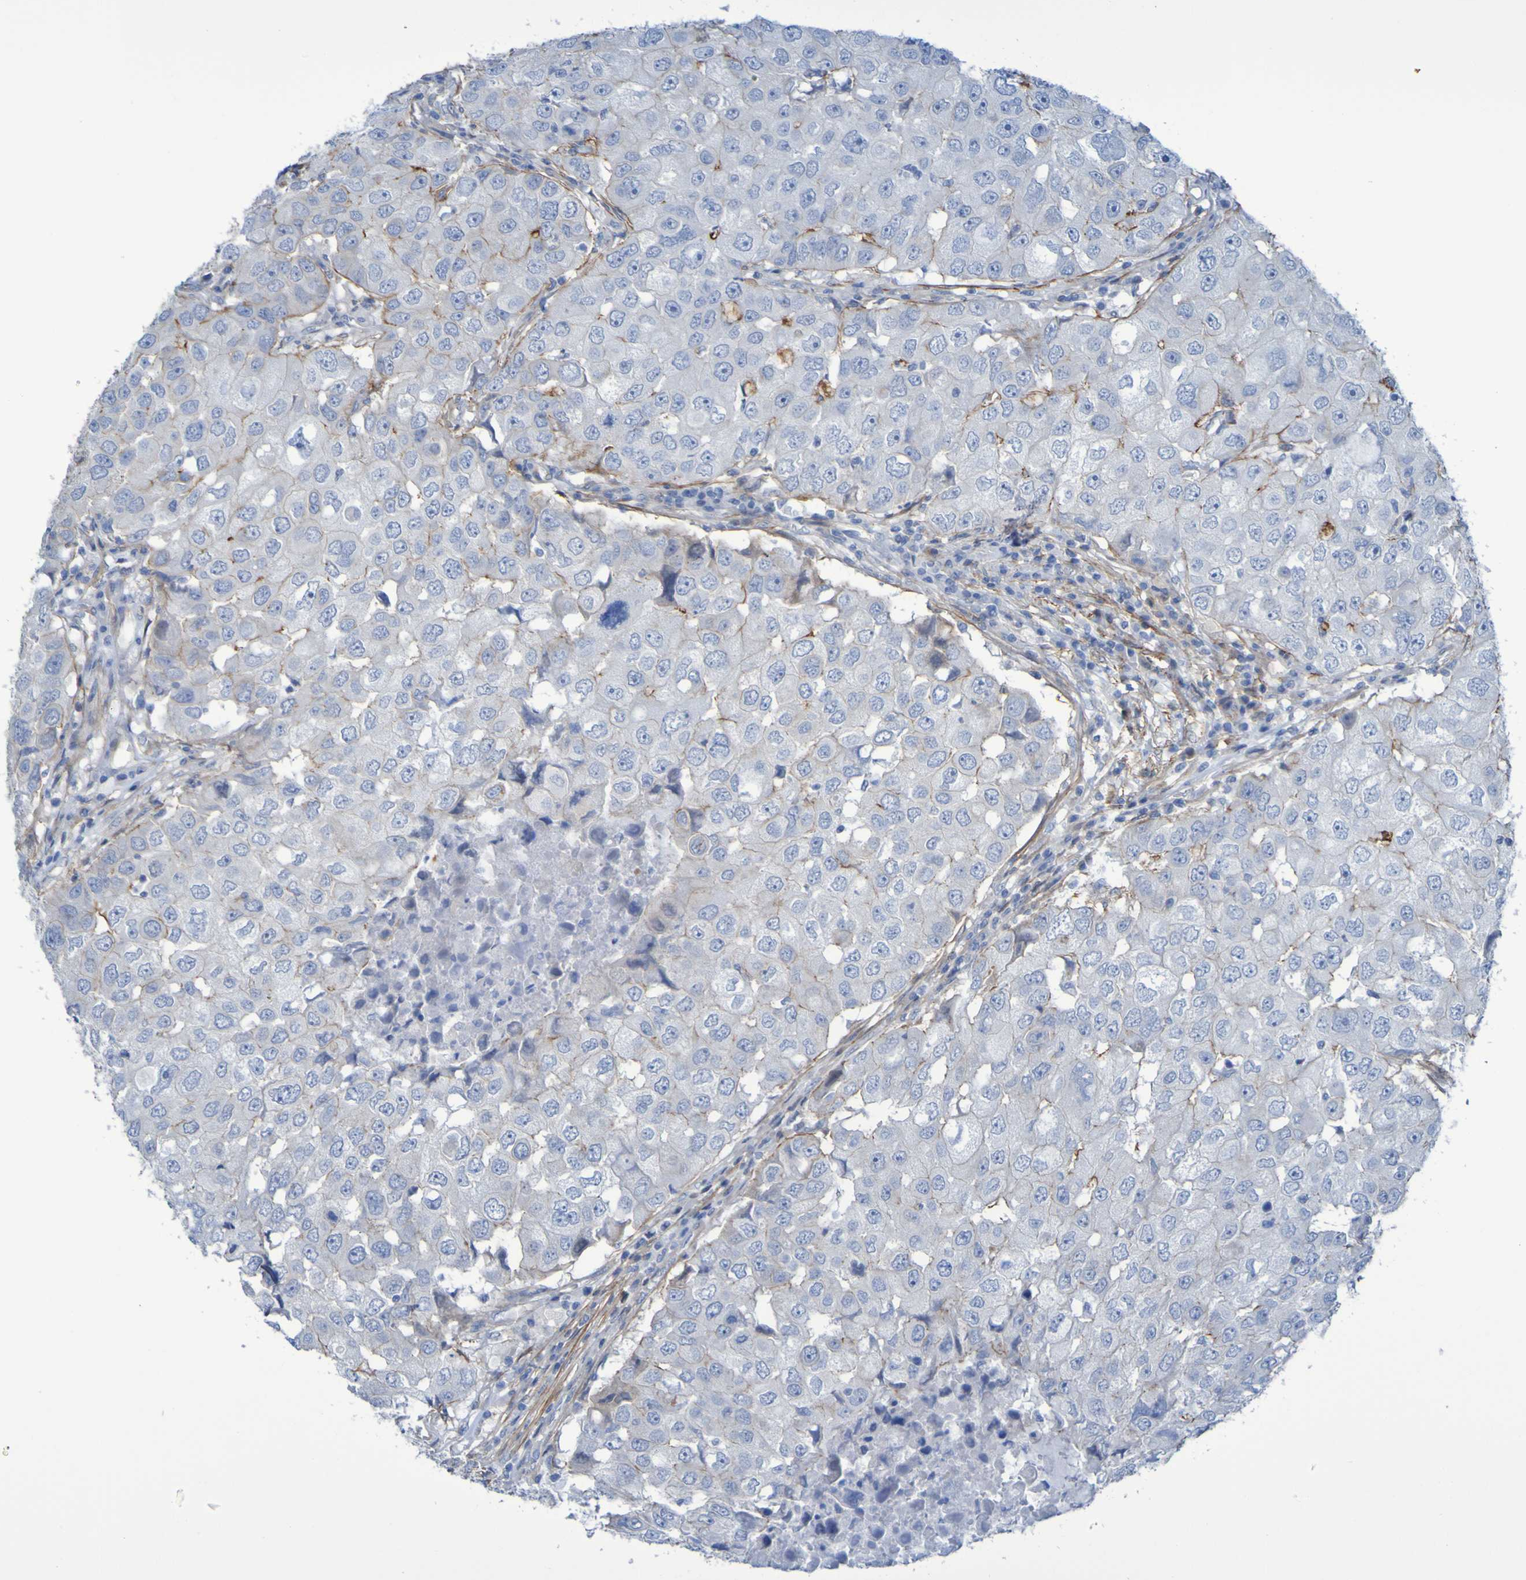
{"staining": {"intensity": "negative", "quantity": "none", "location": "none"}, "tissue": "breast cancer", "cell_type": "Tumor cells", "image_type": "cancer", "snomed": [{"axis": "morphology", "description": "Duct carcinoma"}, {"axis": "topography", "description": "Breast"}], "caption": "Immunohistochemistry (IHC) of human intraductal carcinoma (breast) shows no expression in tumor cells.", "gene": "LPP", "patient": {"sex": "female", "age": 27}}